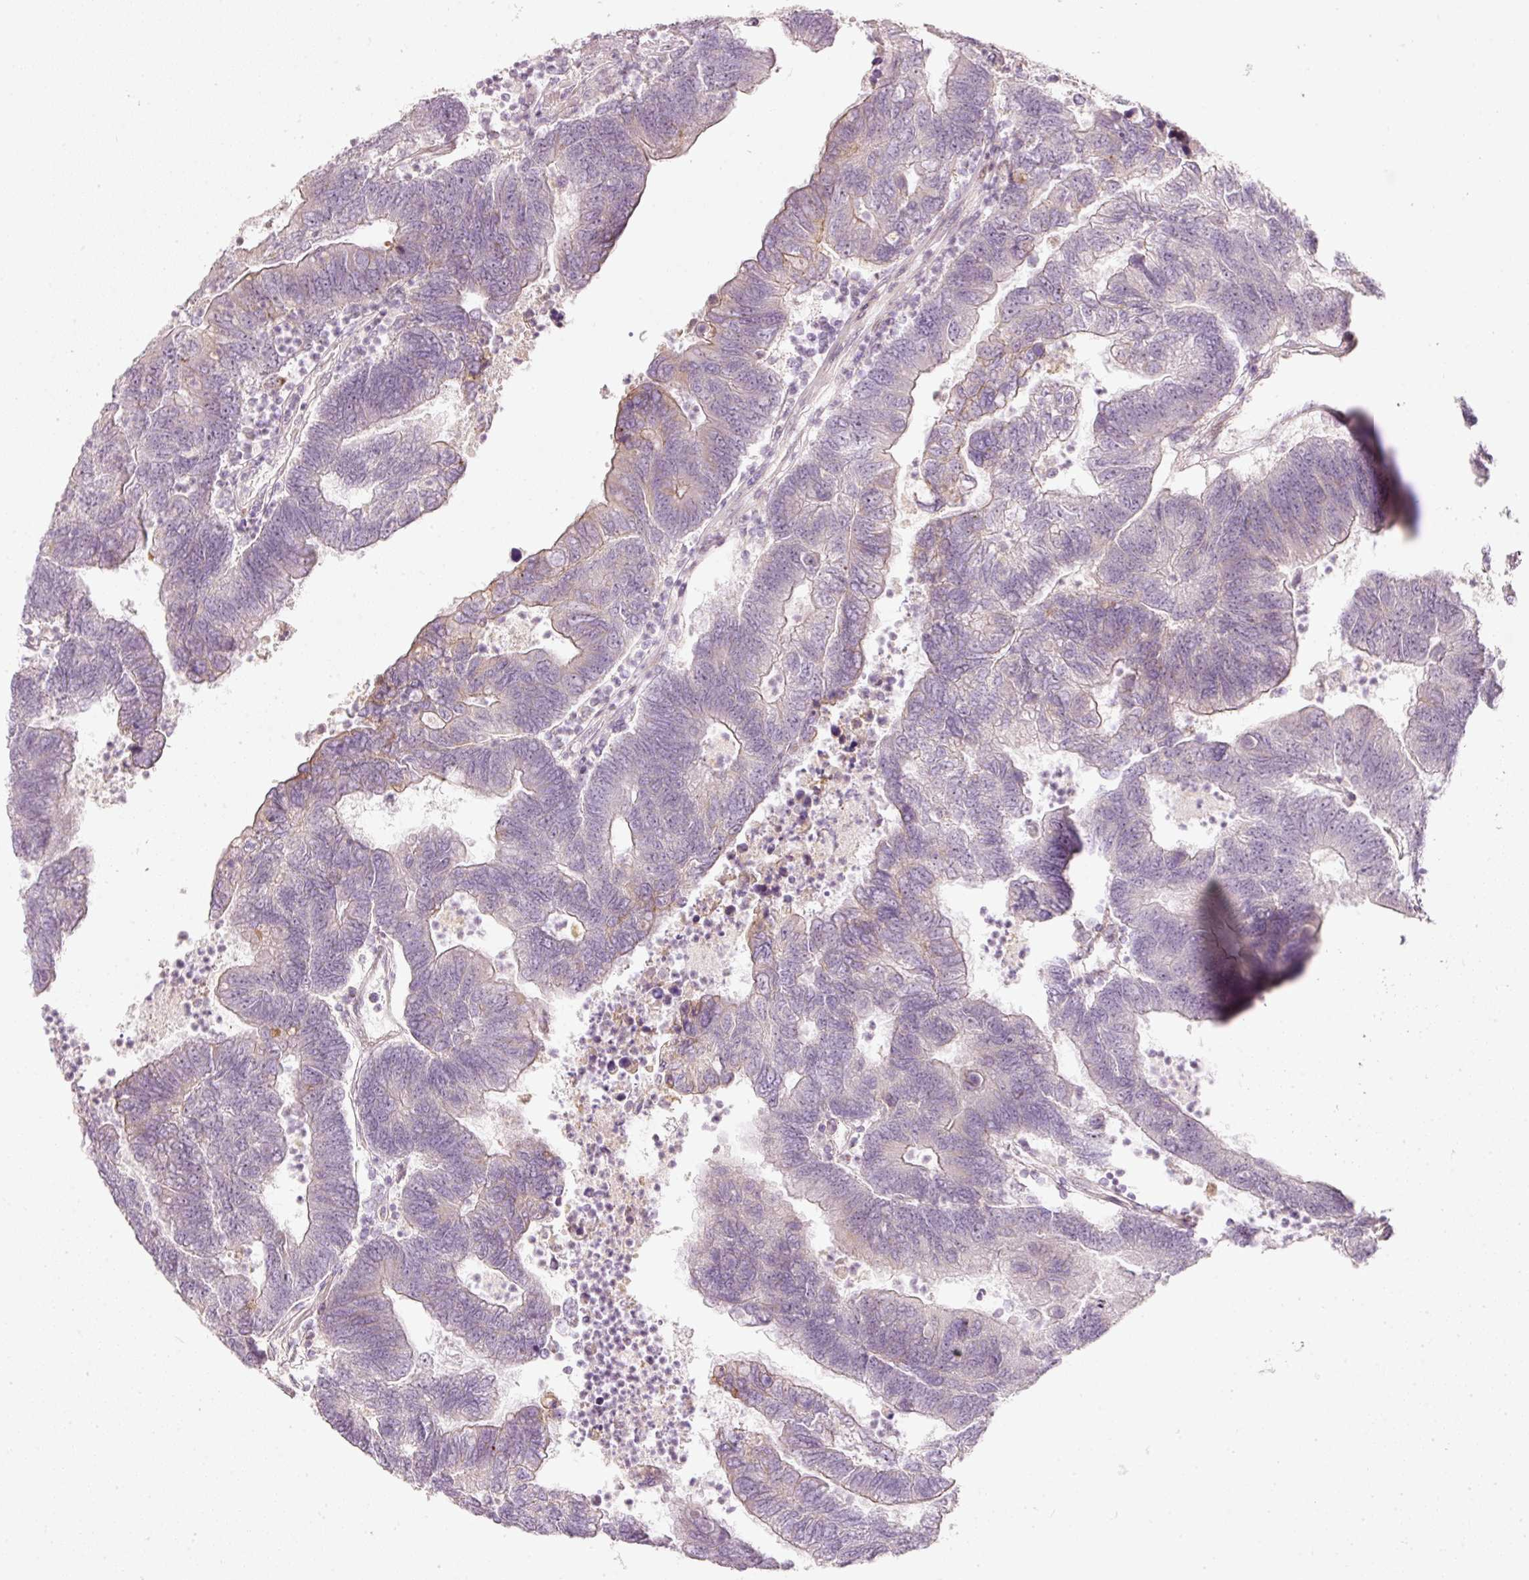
{"staining": {"intensity": "negative", "quantity": "none", "location": "none"}, "tissue": "colorectal cancer", "cell_type": "Tumor cells", "image_type": "cancer", "snomed": [{"axis": "morphology", "description": "Adenocarcinoma, NOS"}, {"axis": "topography", "description": "Colon"}], "caption": "Adenocarcinoma (colorectal) was stained to show a protein in brown. There is no significant expression in tumor cells.", "gene": "SLC20A1", "patient": {"sex": "female", "age": 48}}